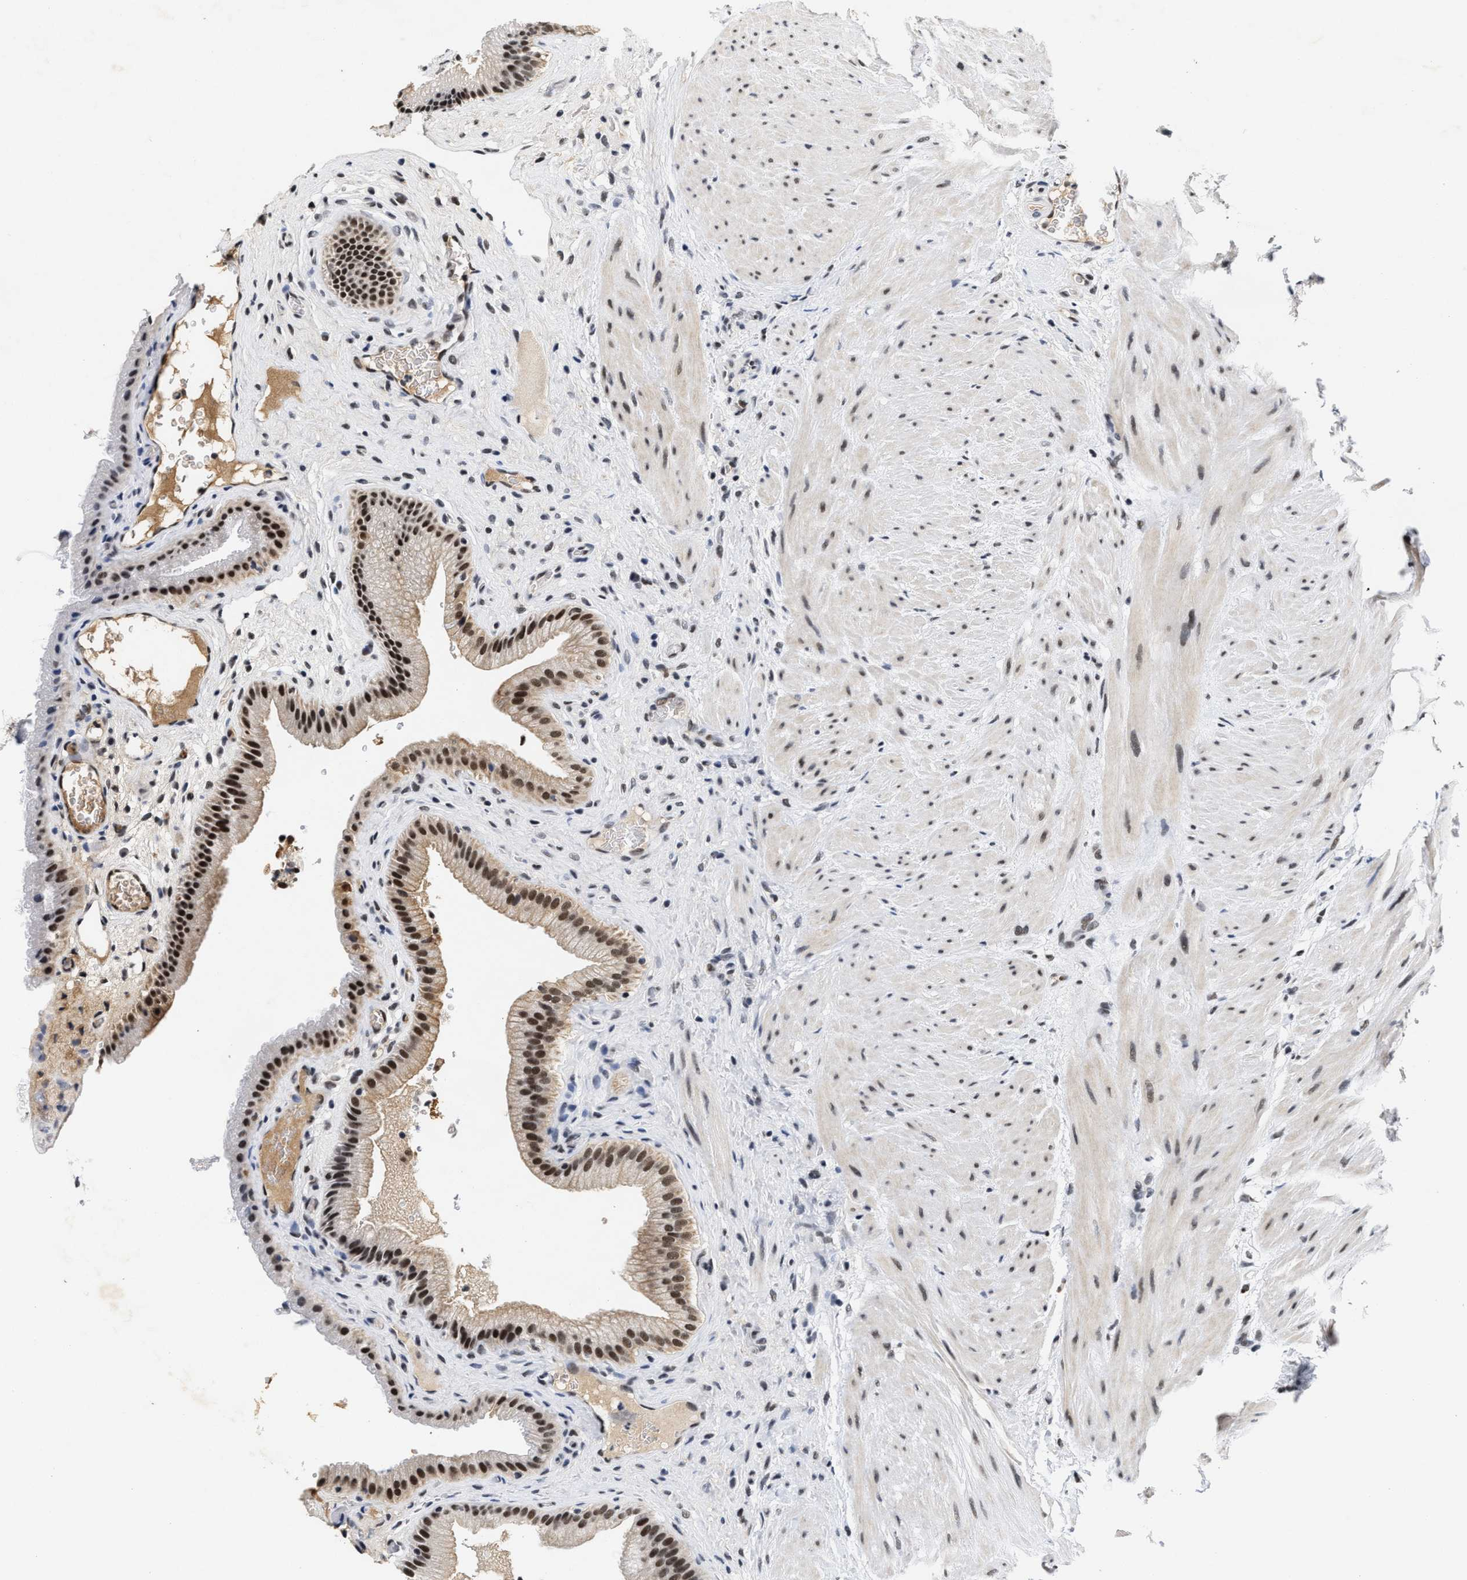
{"staining": {"intensity": "strong", "quantity": ">75%", "location": "nuclear"}, "tissue": "gallbladder", "cell_type": "Glandular cells", "image_type": "normal", "snomed": [{"axis": "morphology", "description": "Normal tissue, NOS"}, {"axis": "topography", "description": "Gallbladder"}], "caption": "Immunohistochemical staining of benign gallbladder displays high levels of strong nuclear positivity in about >75% of glandular cells. The protein is stained brown, and the nuclei are stained in blue (DAB (3,3'-diaminobenzidine) IHC with brightfield microscopy, high magnification).", "gene": "INIP", "patient": {"sex": "male", "age": 49}}